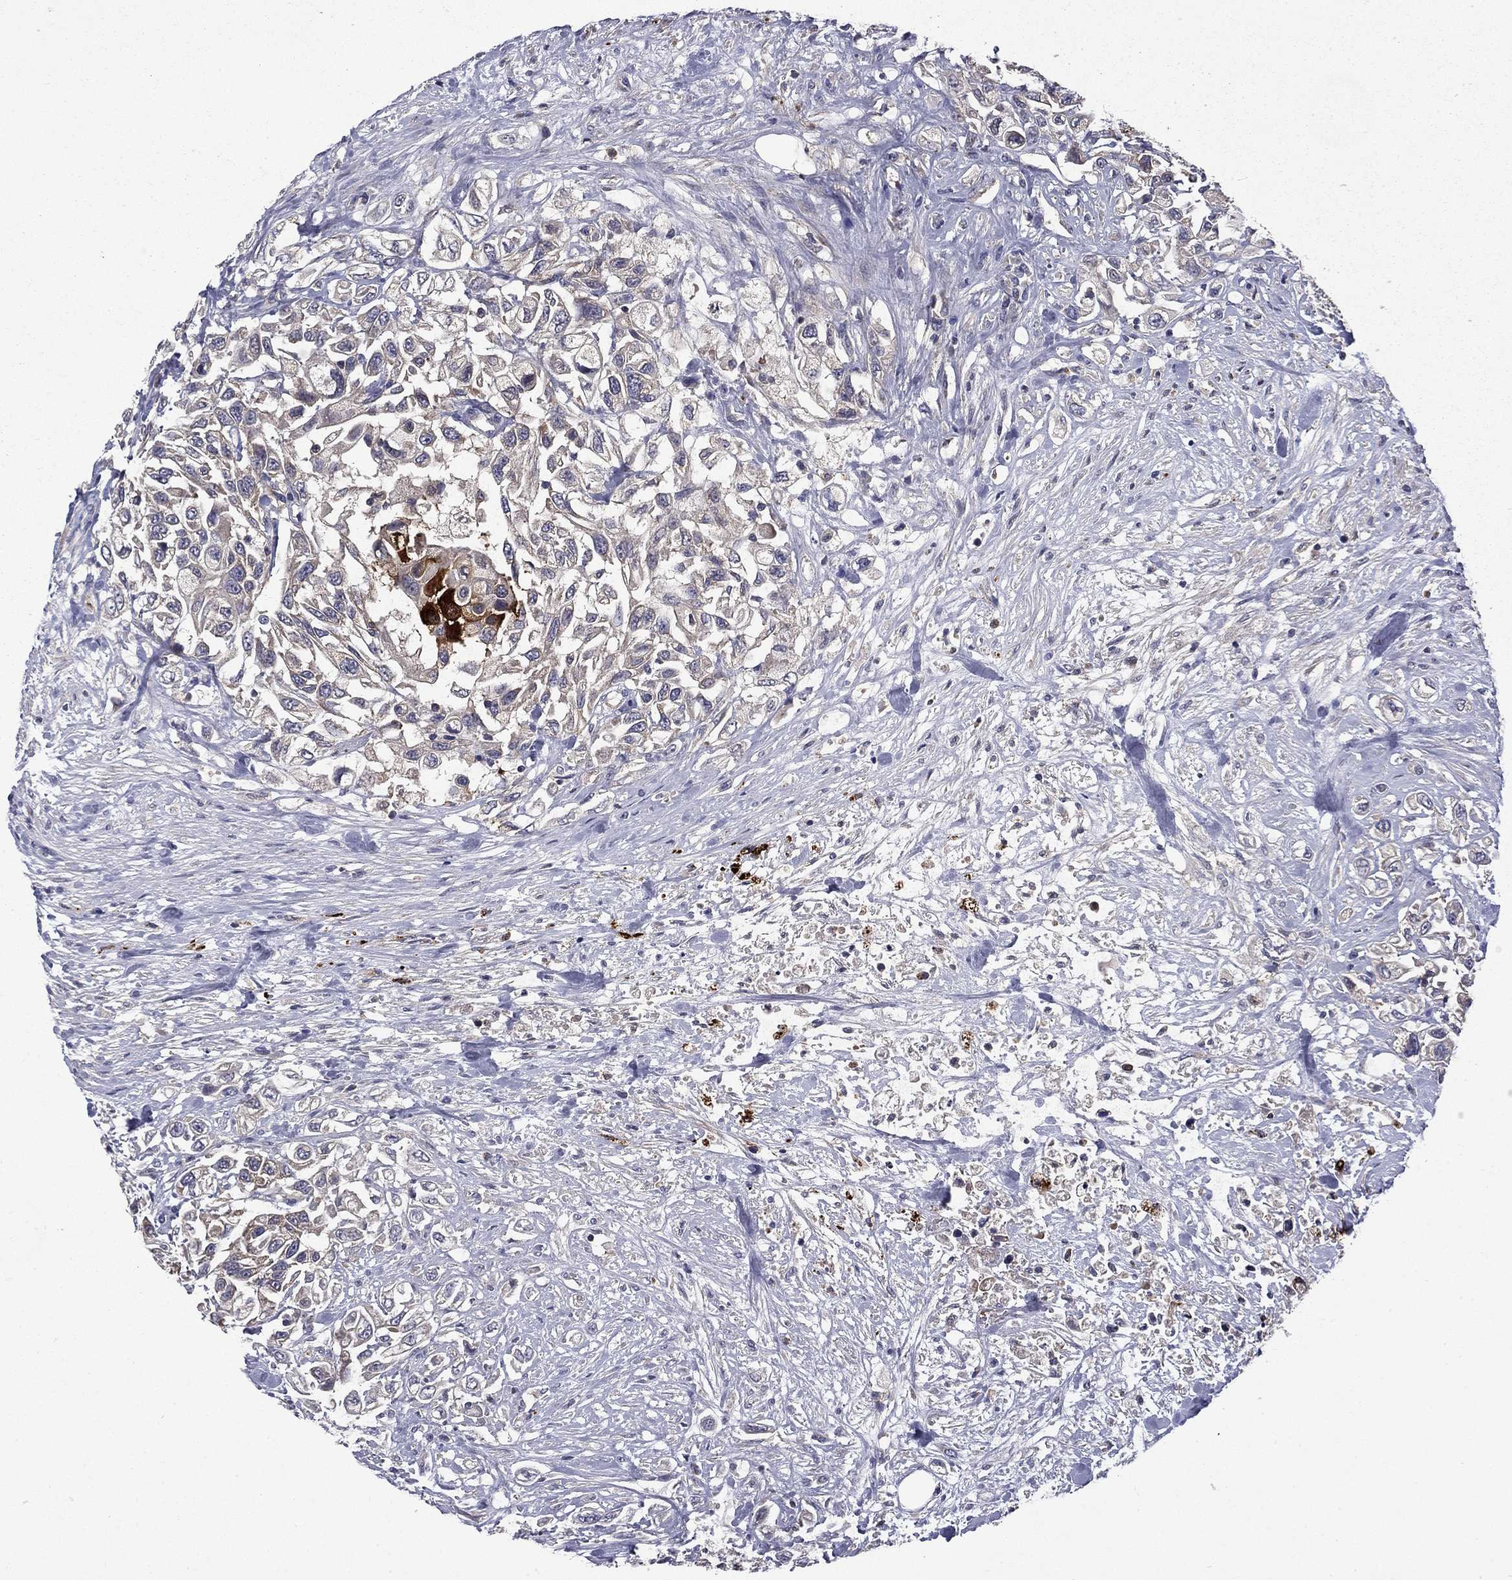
{"staining": {"intensity": "negative", "quantity": "none", "location": "none"}, "tissue": "urothelial cancer", "cell_type": "Tumor cells", "image_type": "cancer", "snomed": [{"axis": "morphology", "description": "Urothelial carcinoma, High grade"}, {"axis": "topography", "description": "Urinary bladder"}], "caption": "An immunohistochemistry (IHC) micrograph of urothelial cancer is shown. There is no staining in tumor cells of urothelial cancer.", "gene": "CEACAM7", "patient": {"sex": "female", "age": 56}}